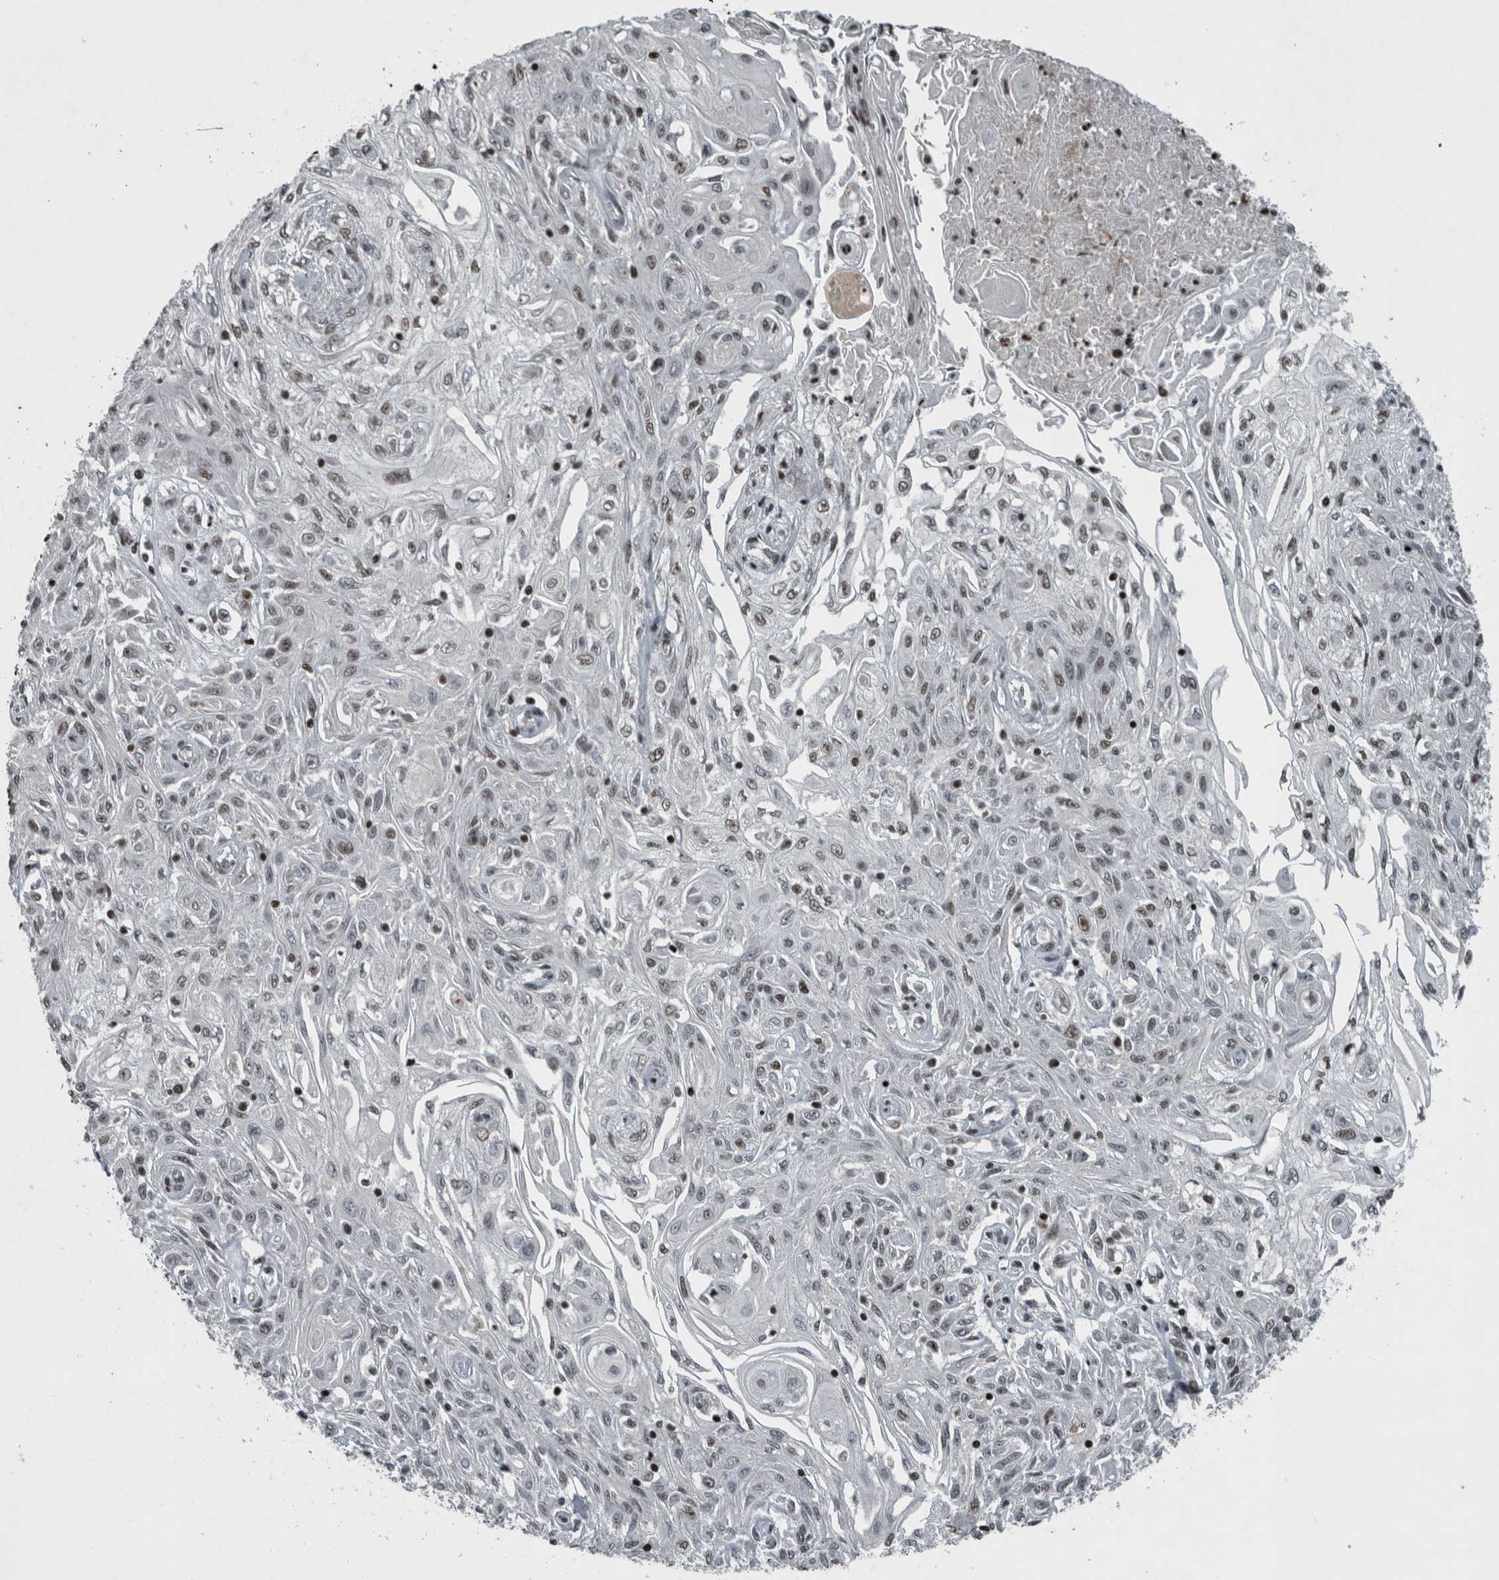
{"staining": {"intensity": "weak", "quantity": ">75%", "location": "nuclear"}, "tissue": "skin cancer", "cell_type": "Tumor cells", "image_type": "cancer", "snomed": [{"axis": "morphology", "description": "Squamous cell carcinoma, NOS"}, {"axis": "morphology", "description": "Squamous cell carcinoma, metastatic, NOS"}, {"axis": "topography", "description": "Skin"}, {"axis": "topography", "description": "Lymph node"}], "caption": "Brown immunohistochemical staining in human skin metastatic squamous cell carcinoma exhibits weak nuclear expression in approximately >75% of tumor cells. (DAB IHC, brown staining for protein, blue staining for nuclei).", "gene": "UNC50", "patient": {"sex": "male", "age": 75}}